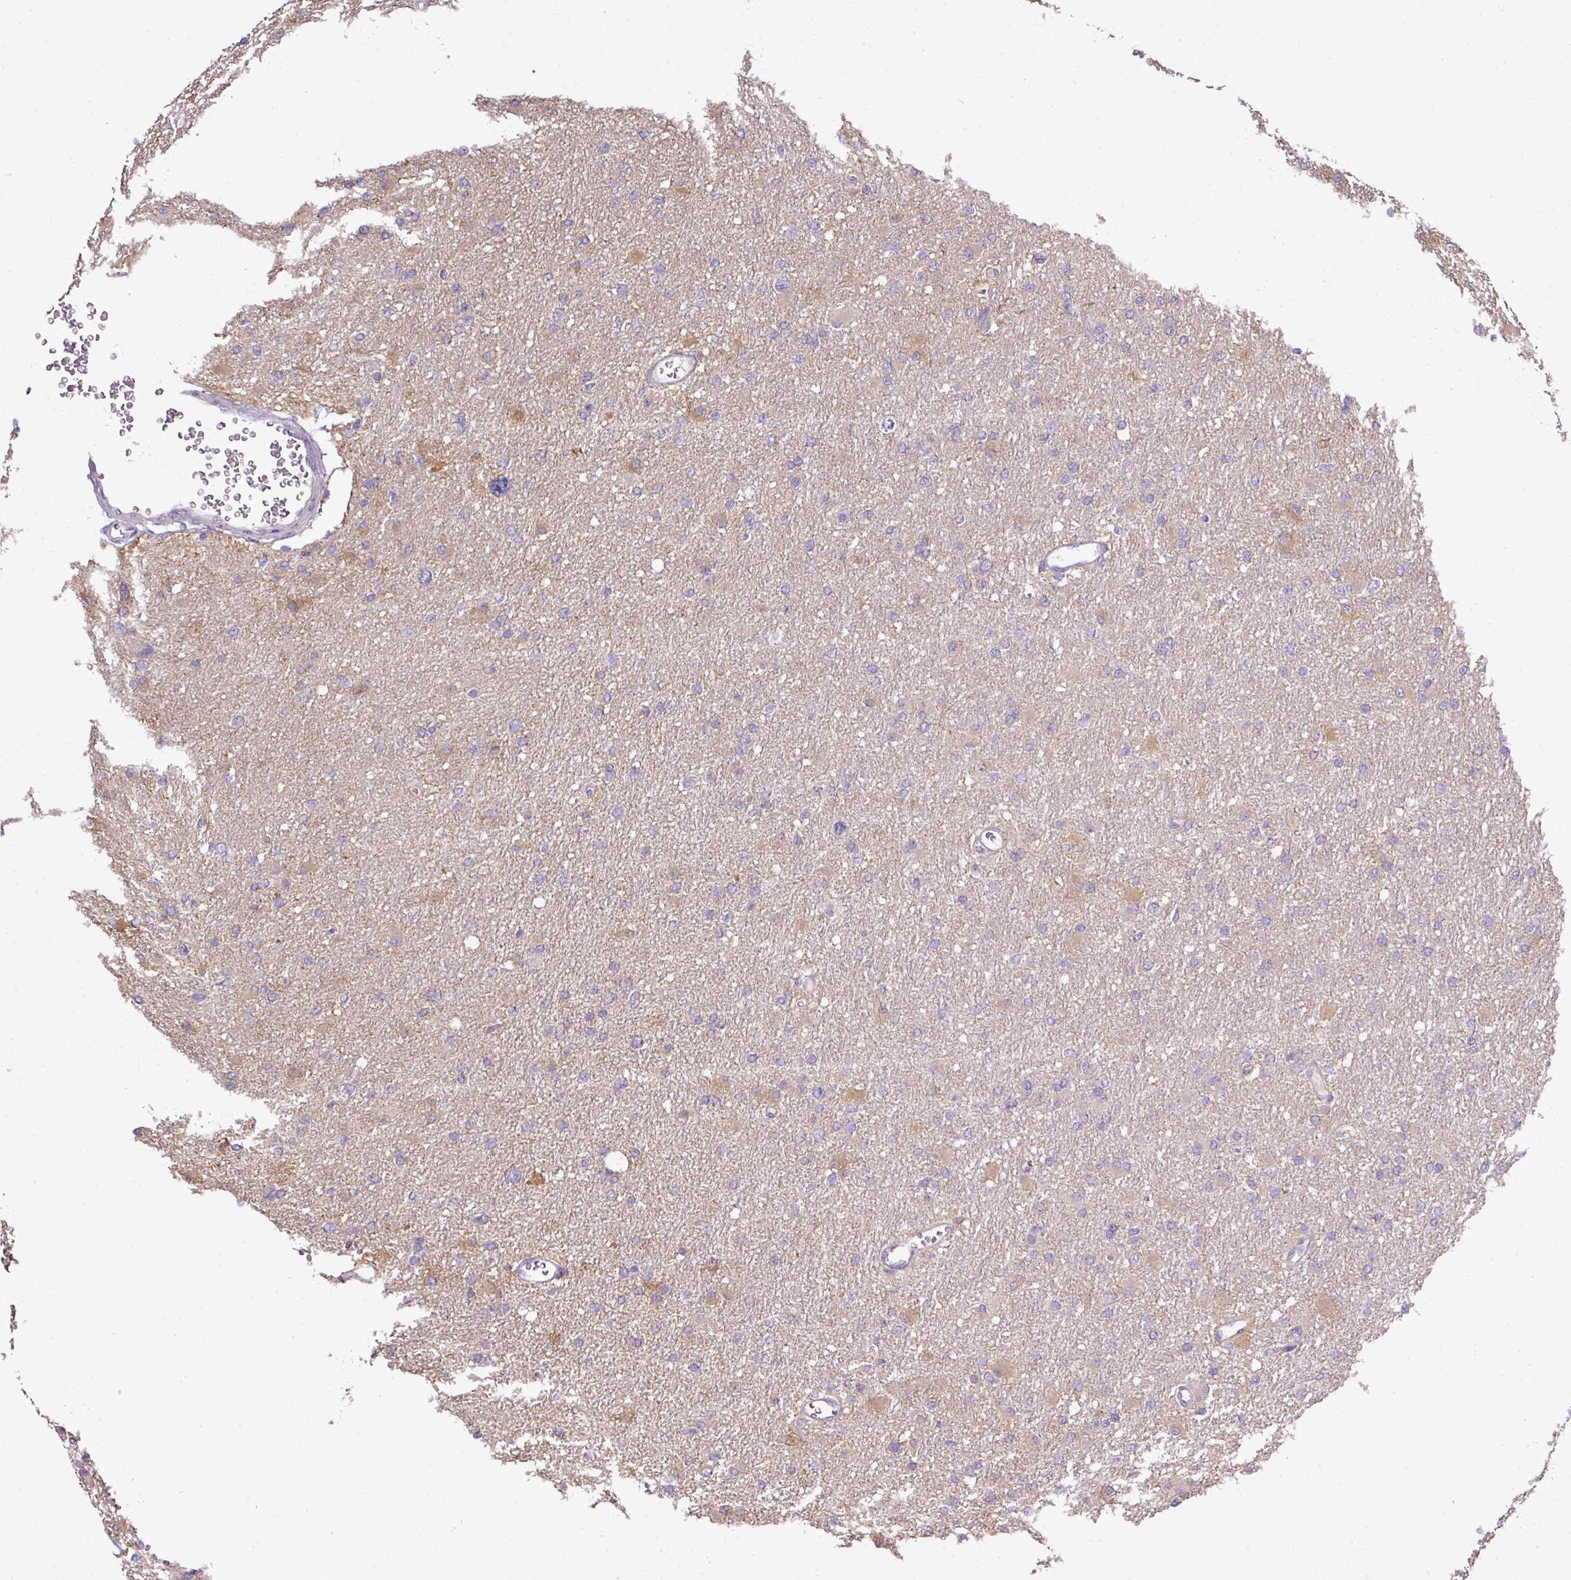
{"staining": {"intensity": "negative", "quantity": "none", "location": "none"}, "tissue": "glioma", "cell_type": "Tumor cells", "image_type": "cancer", "snomed": [{"axis": "morphology", "description": "Glioma, malignant, High grade"}, {"axis": "topography", "description": "Cerebral cortex"}], "caption": "Tumor cells are negative for protein expression in human glioma. (Brightfield microscopy of DAB immunohistochemistry (IHC) at high magnification).", "gene": "AGAP5", "patient": {"sex": "female", "age": 36}}